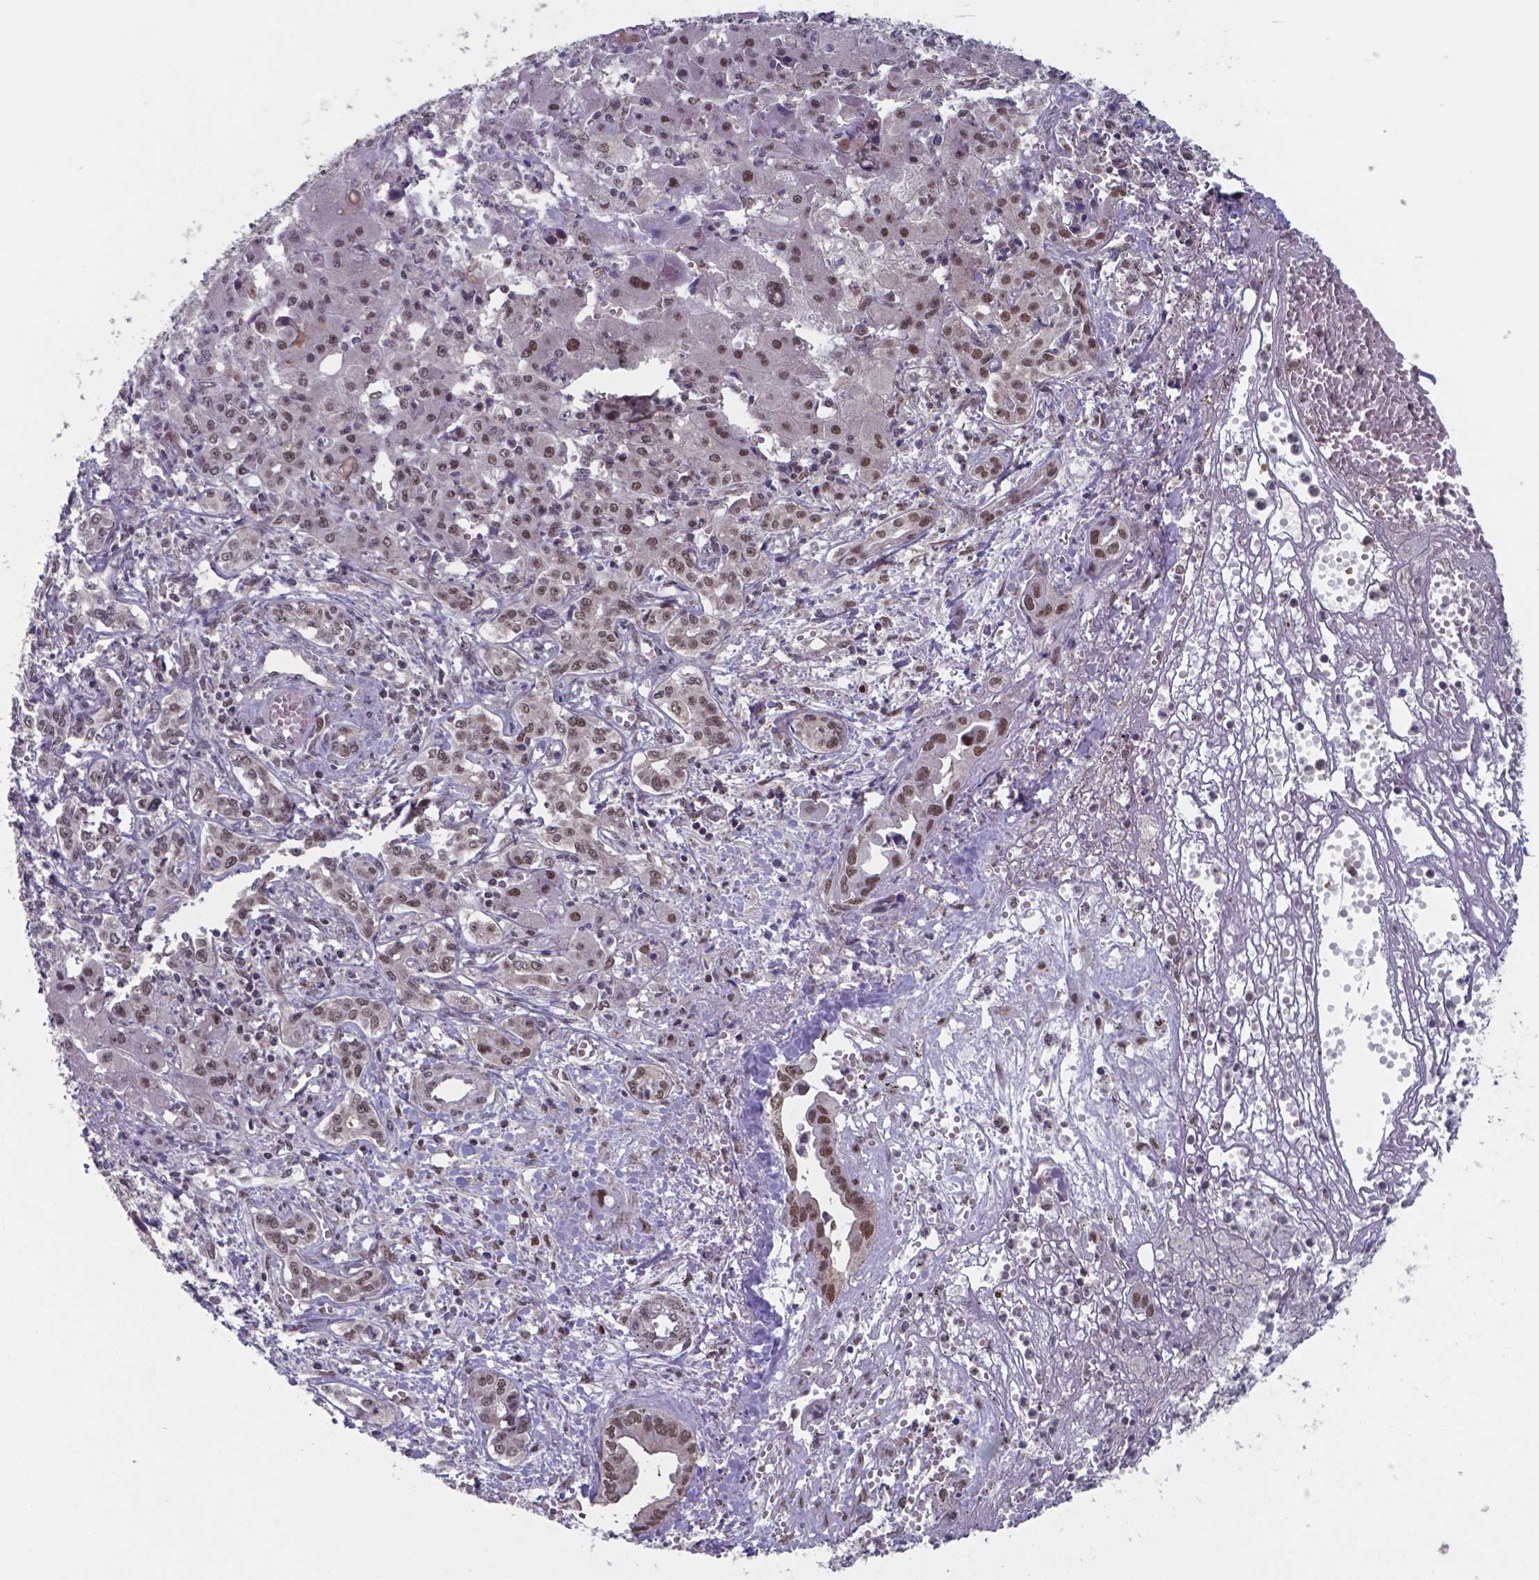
{"staining": {"intensity": "moderate", "quantity": ">75%", "location": "nuclear"}, "tissue": "liver cancer", "cell_type": "Tumor cells", "image_type": "cancer", "snomed": [{"axis": "morphology", "description": "Cholangiocarcinoma"}, {"axis": "topography", "description": "Liver"}], "caption": "A brown stain highlights moderate nuclear staining of a protein in cholangiocarcinoma (liver) tumor cells.", "gene": "UBA1", "patient": {"sex": "female", "age": 64}}